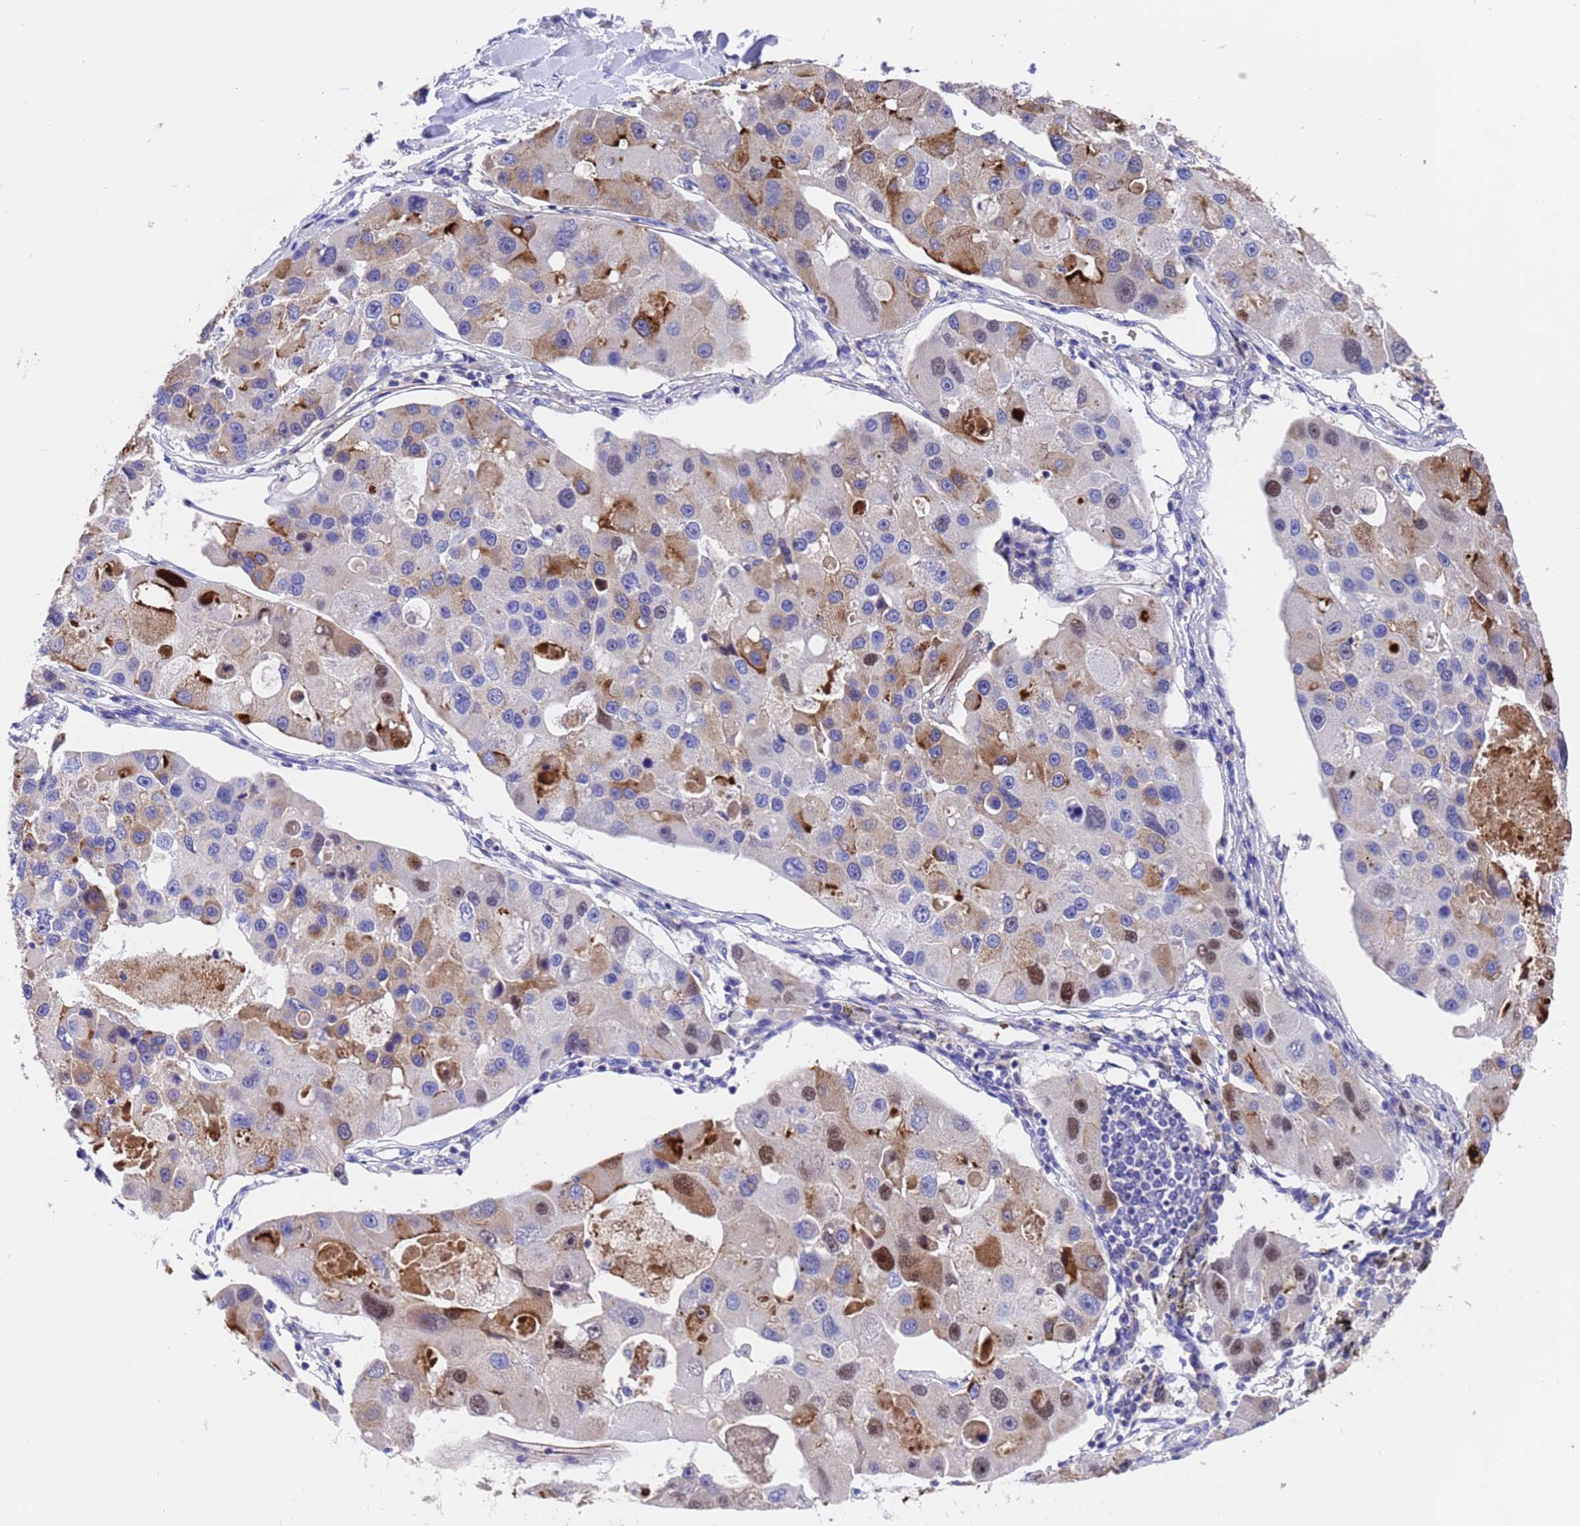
{"staining": {"intensity": "moderate", "quantity": "25%-75%", "location": "cytoplasmic/membranous,nuclear"}, "tissue": "lung cancer", "cell_type": "Tumor cells", "image_type": "cancer", "snomed": [{"axis": "morphology", "description": "Adenocarcinoma, NOS"}, {"axis": "topography", "description": "Lung"}], "caption": "Immunohistochemistry (DAB (3,3'-diaminobenzidine)) staining of human adenocarcinoma (lung) reveals moderate cytoplasmic/membranous and nuclear protein expression in about 25%-75% of tumor cells.", "gene": "ELP6", "patient": {"sex": "female", "age": 54}}